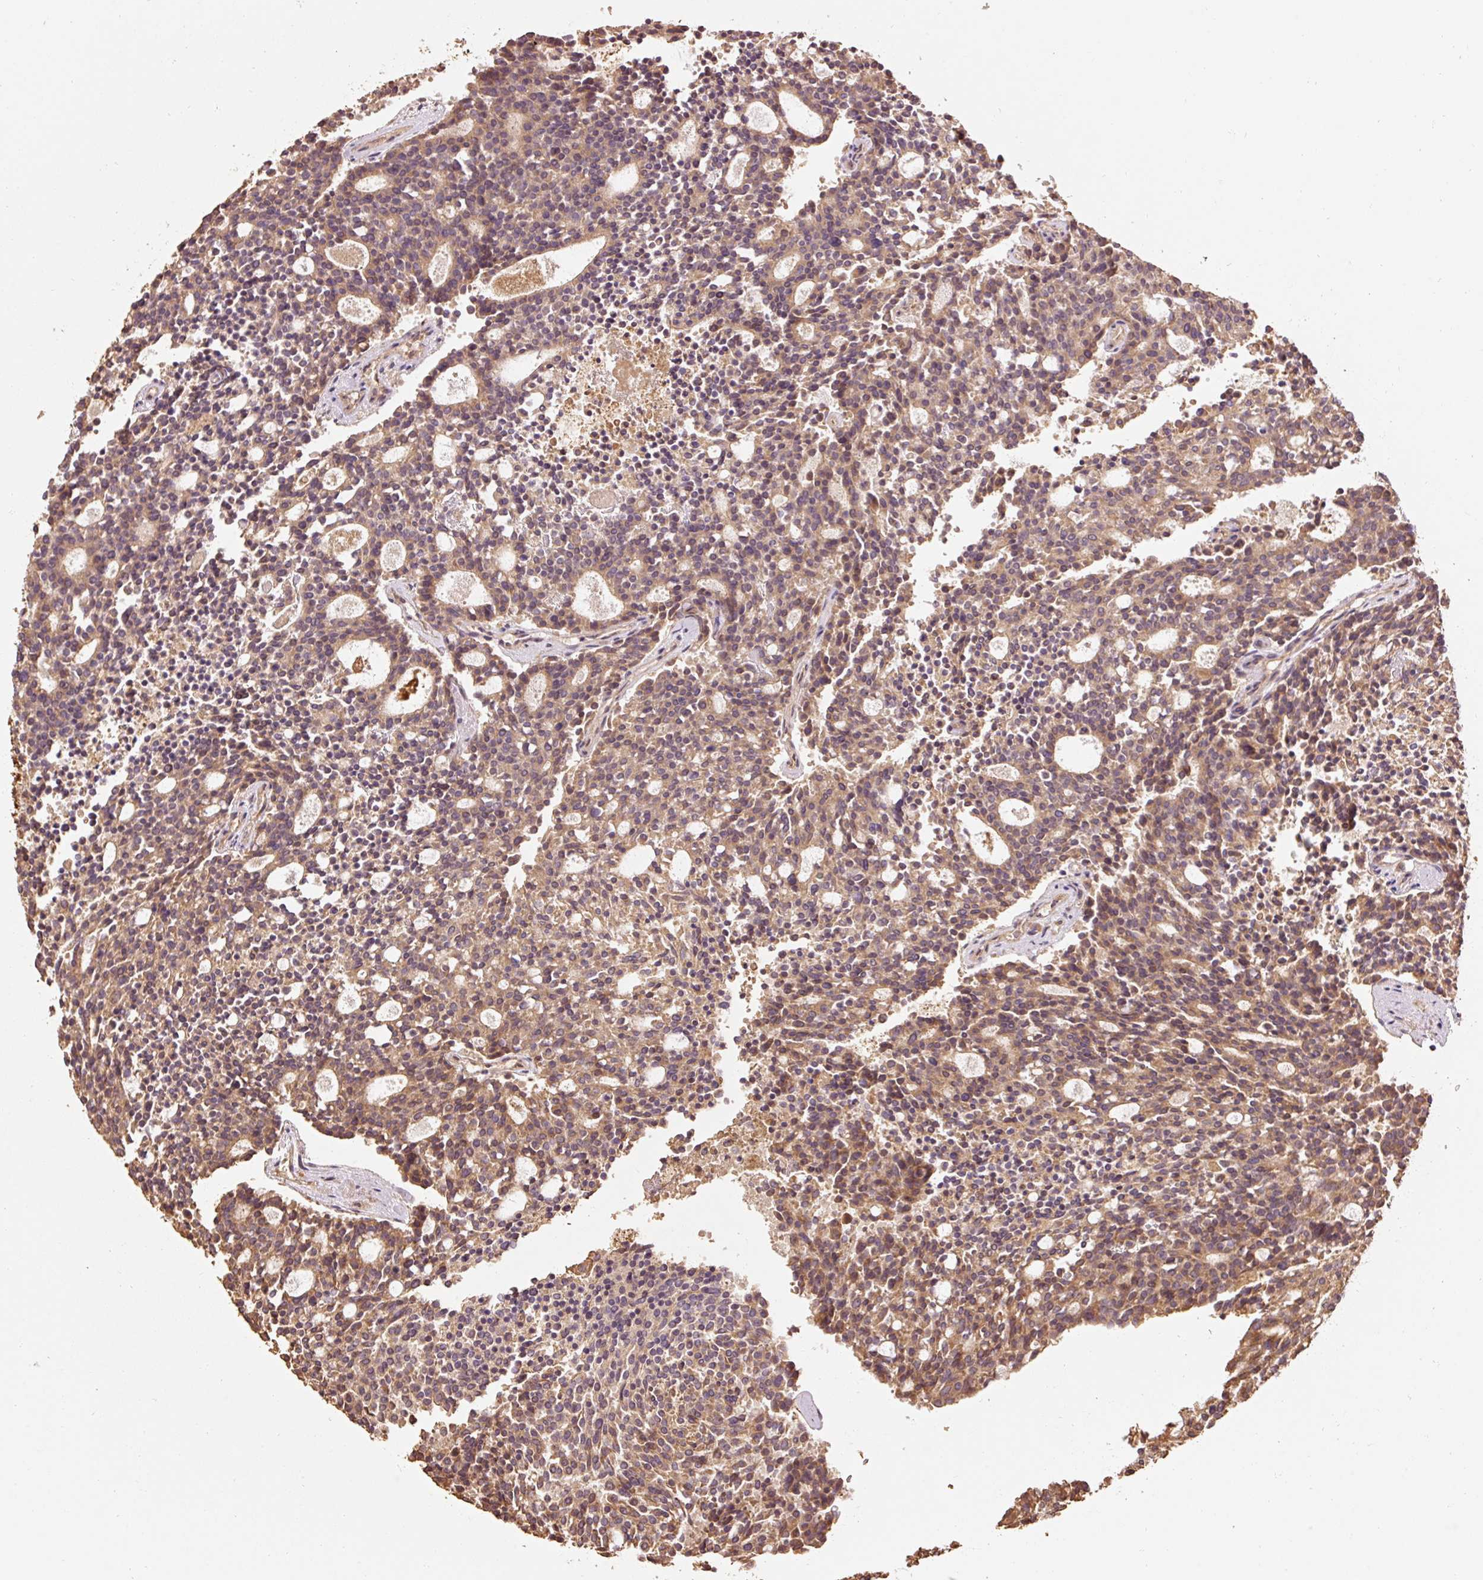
{"staining": {"intensity": "moderate", "quantity": ">75%", "location": "cytoplasmic/membranous"}, "tissue": "carcinoid", "cell_type": "Tumor cells", "image_type": "cancer", "snomed": [{"axis": "morphology", "description": "Carcinoid, malignant, NOS"}, {"axis": "topography", "description": "Pancreas"}], "caption": "Immunohistochemistry (IHC) (DAB (3,3'-diaminobenzidine)) staining of human carcinoid (malignant) demonstrates moderate cytoplasmic/membranous protein staining in about >75% of tumor cells. (DAB (3,3'-diaminobenzidine) IHC, brown staining for protein, blue staining for nuclei).", "gene": "EFHC1", "patient": {"sex": "female", "age": 54}}